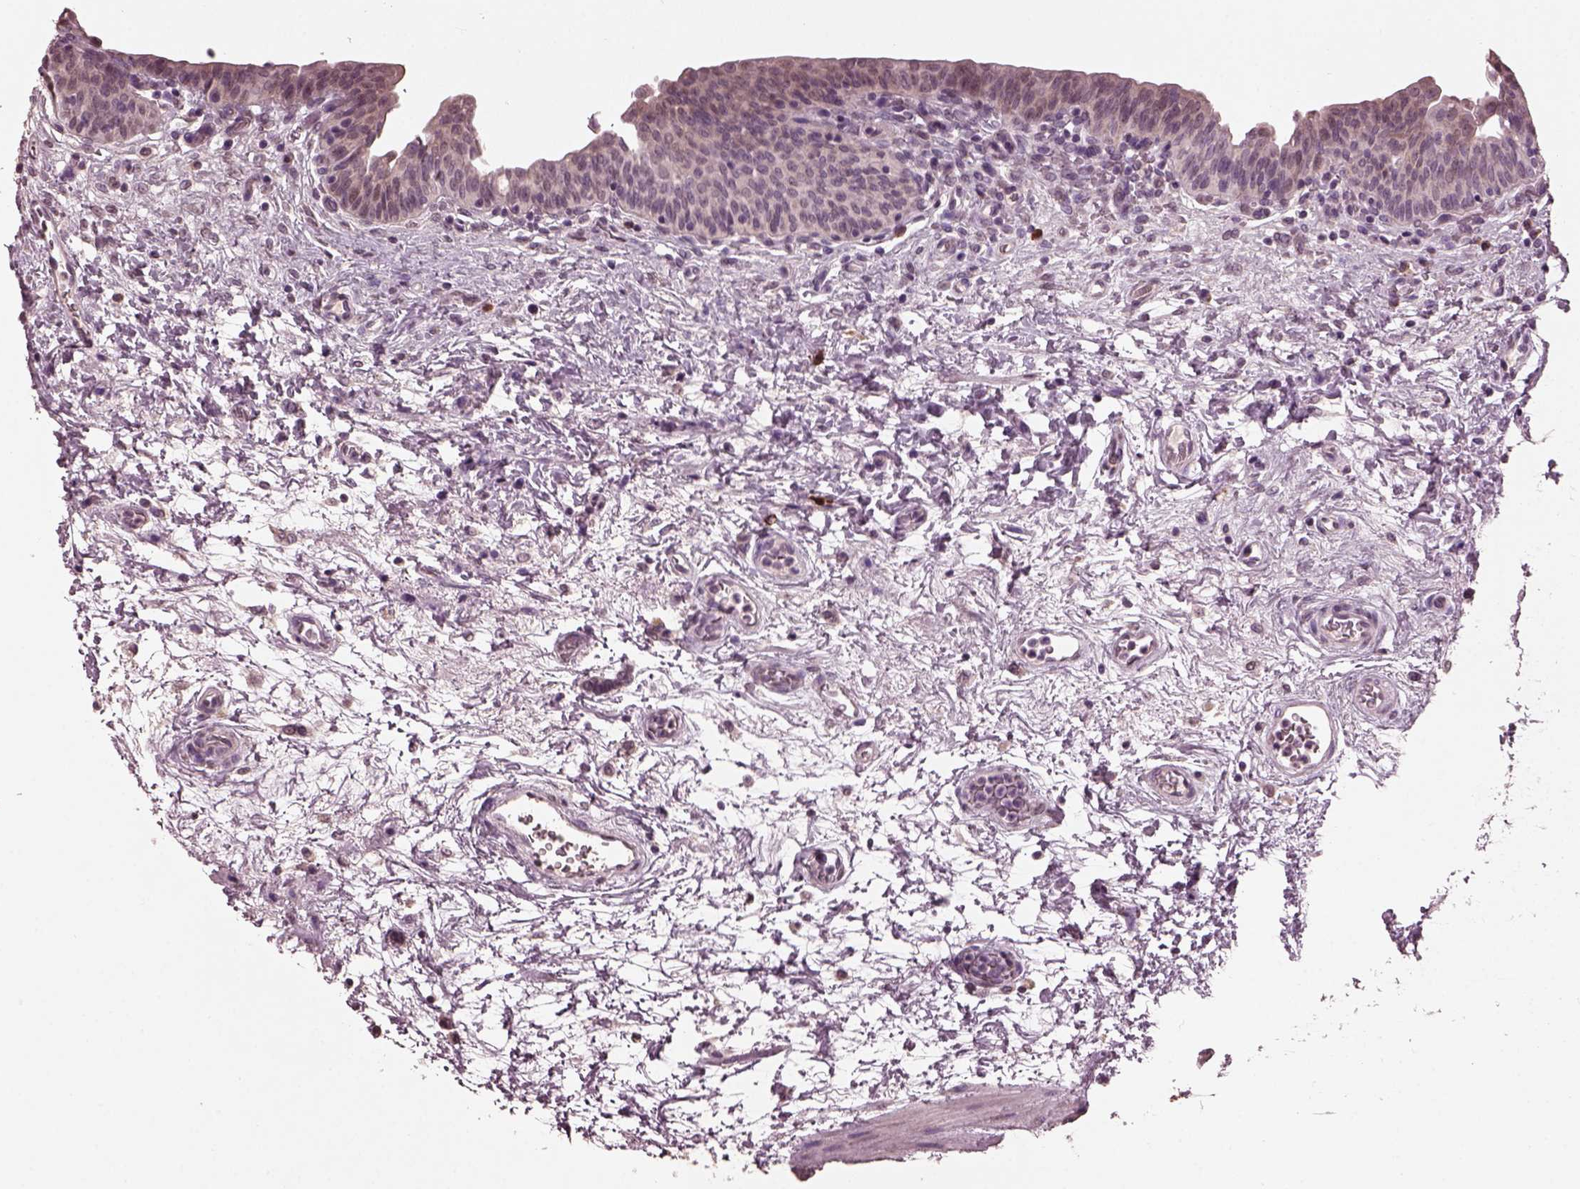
{"staining": {"intensity": "negative", "quantity": "none", "location": "none"}, "tissue": "urinary bladder", "cell_type": "Urothelial cells", "image_type": "normal", "snomed": [{"axis": "morphology", "description": "Normal tissue, NOS"}, {"axis": "topography", "description": "Urinary bladder"}], "caption": "An image of human urinary bladder is negative for staining in urothelial cells. The staining is performed using DAB (3,3'-diaminobenzidine) brown chromogen with nuclei counter-stained in using hematoxylin.", "gene": "IL18RAP", "patient": {"sex": "male", "age": 69}}